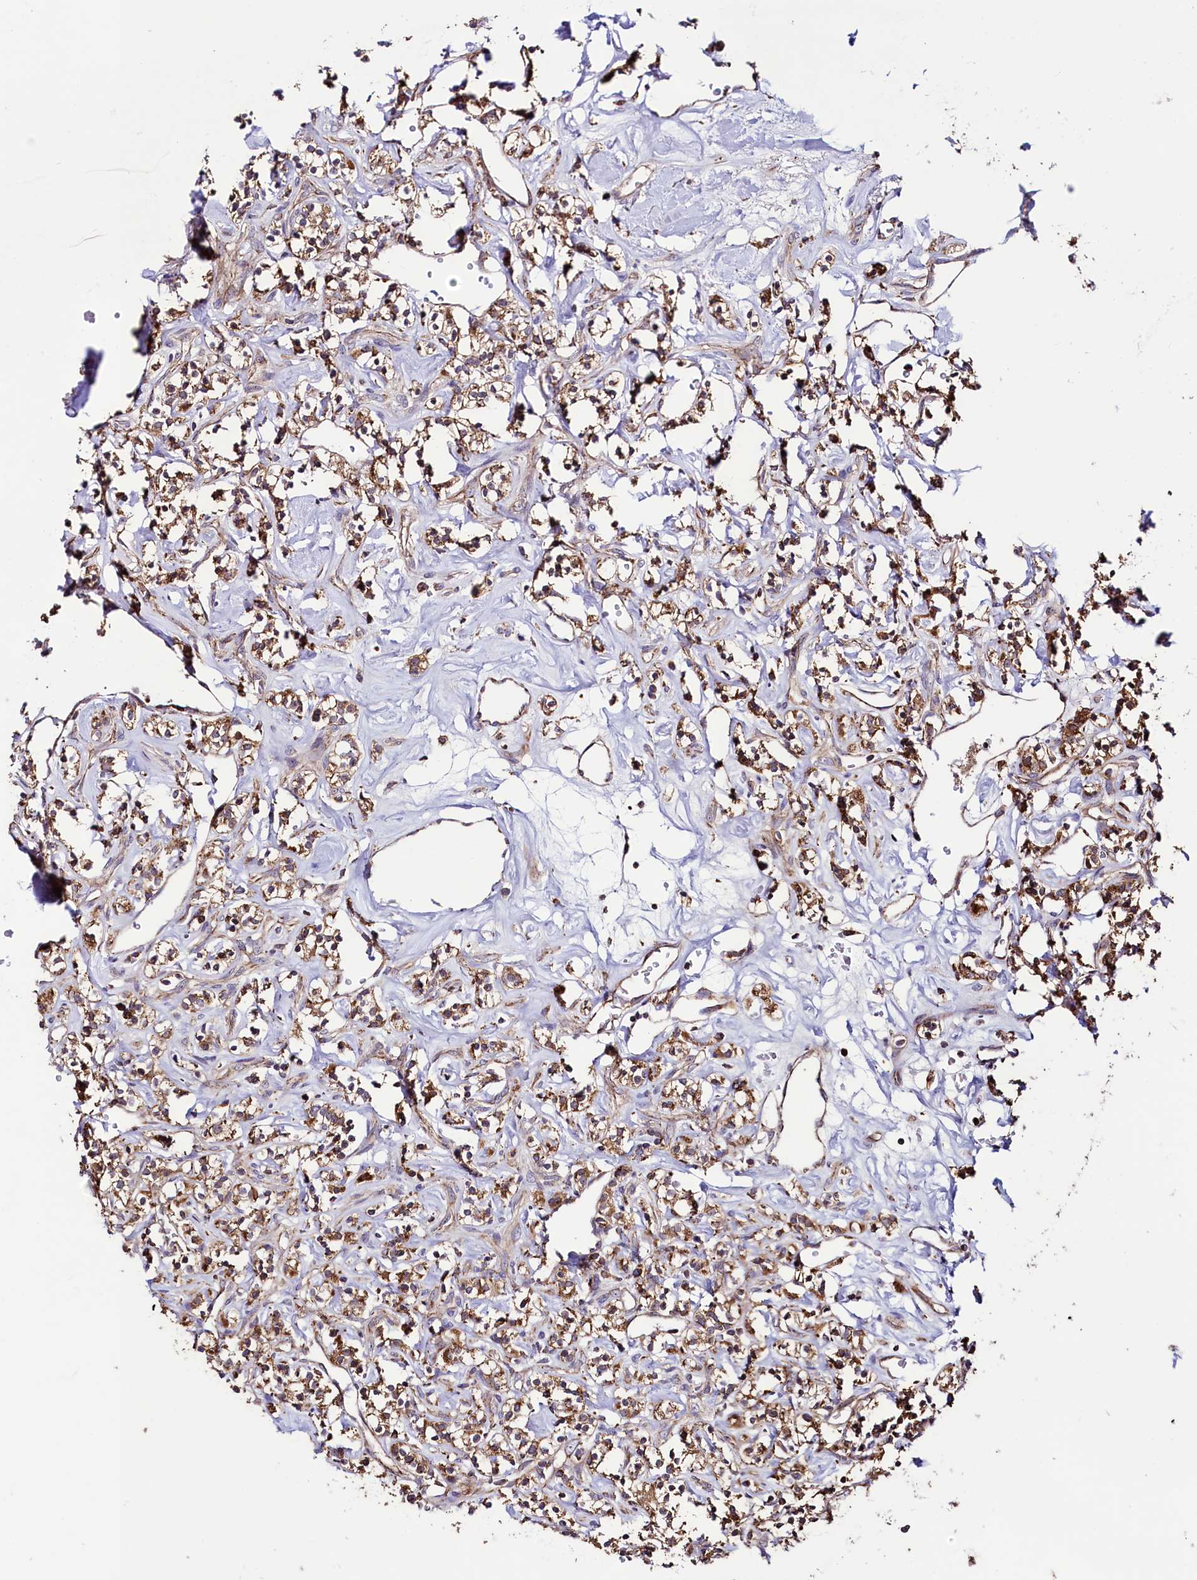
{"staining": {"intensity": "moderate", "quantity": ">75%", "location": "cytoplasmic/membranous"}, "tissue": "renal cancer", "cell_type": "Tumor cells", "image_type": "cancer", "snomed": [{"axis": "morphology", "description": "Adenocarcinoma, NOS"}, {"axis": "topography", "description": "Kidney"}], "caption": "Immunohistochemistry (IHC) micrograph of neoplastic tissue: human renal cancer (adenocarcinoma) stained using IHC displays medium levels of moderate protein expression localized specifically in the cytoplasmic/membranous of tumor cells, appearing as a cytoplasmic/membranous brown color.", "gene": "STARD5", "patient": {"sex": "male", "age": 77}}